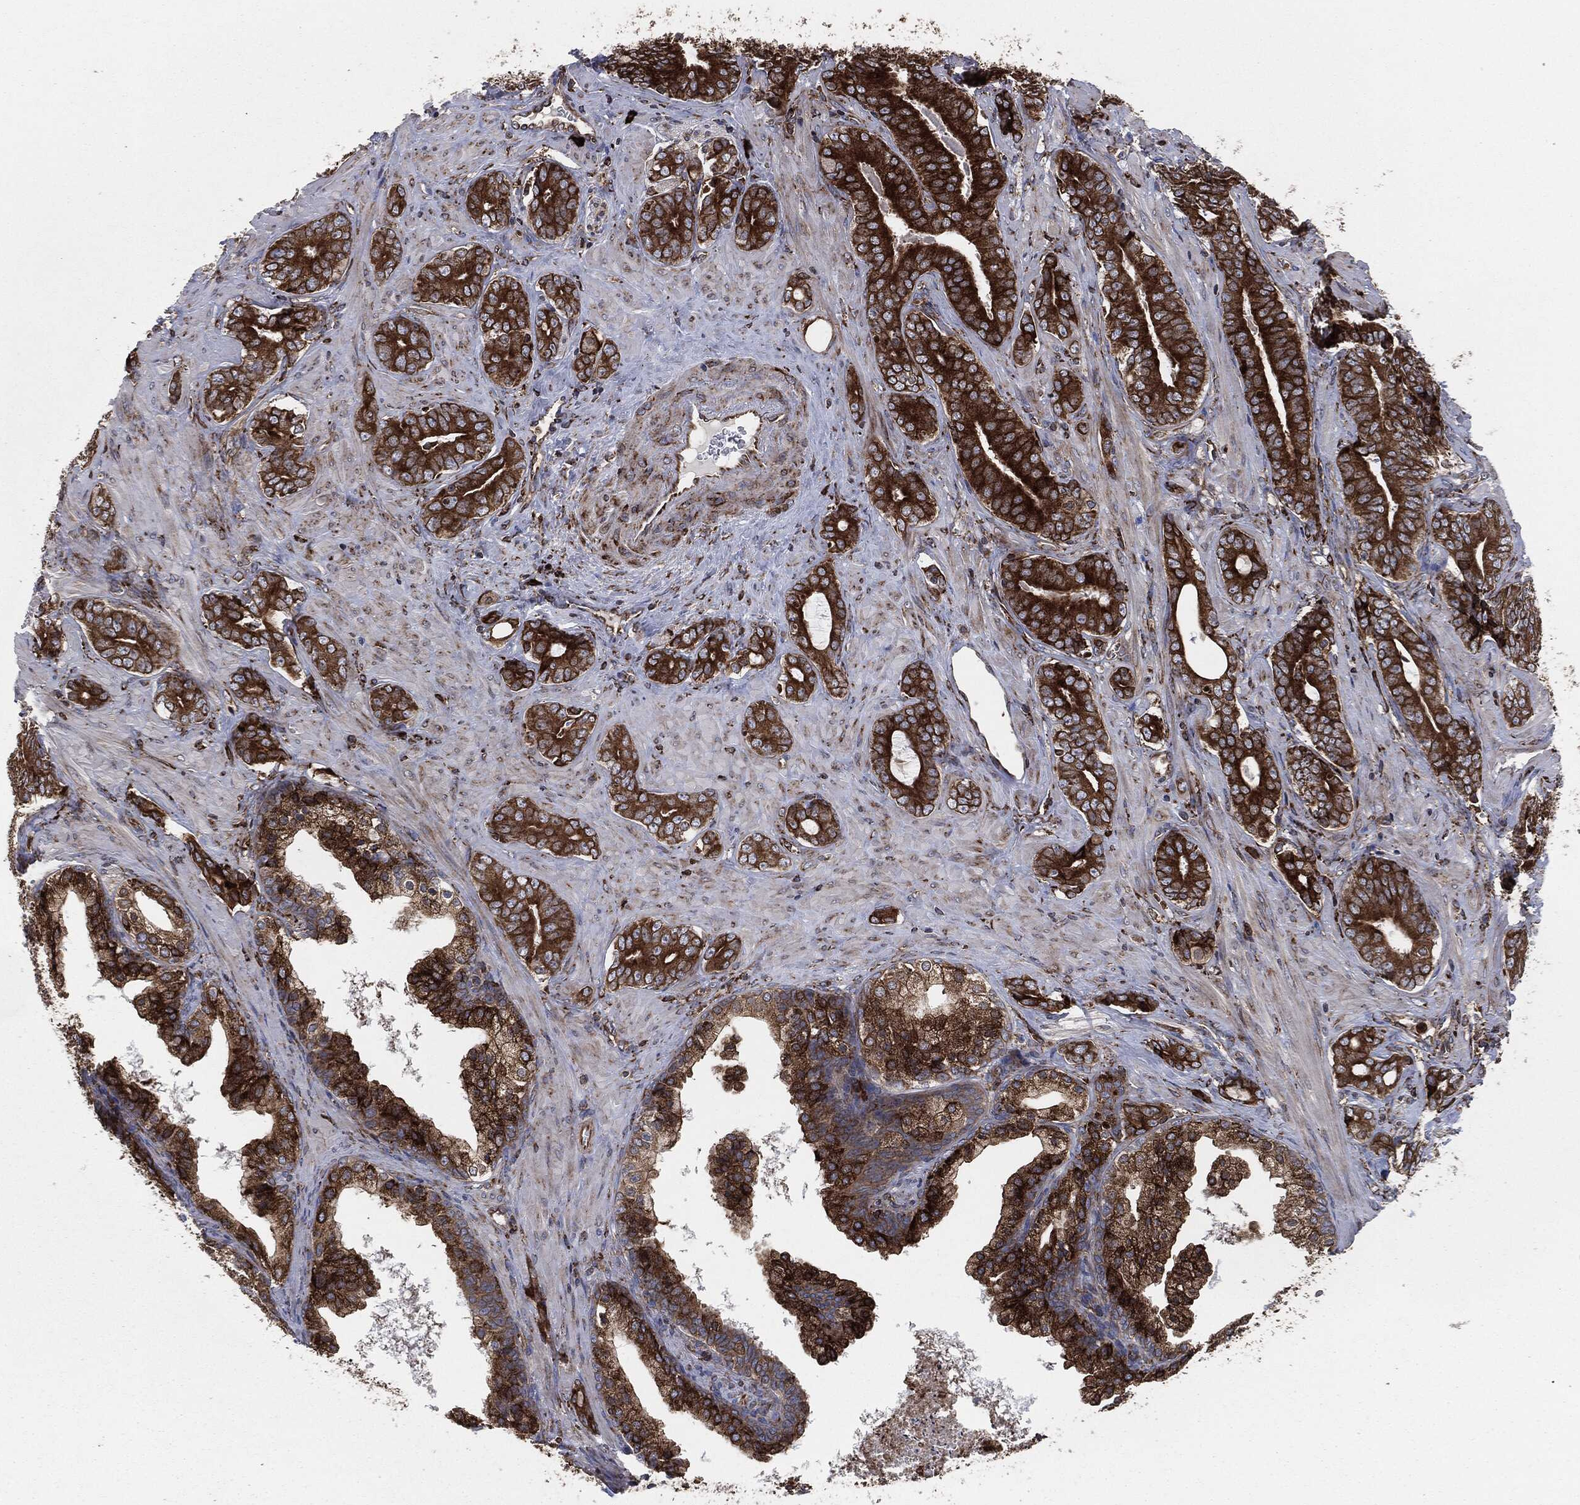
{"staining": {"intensity": "strong", "quantity": ">75%", "location": "cytoplasmic/membranous"}, "tissue": "prostate cancer", "cell_type": "Tumor cells", "image_type": "cancer", "snomed": [{"axis": "morphology", "description": "Adenocarcinoma, NOS"}, {"axis": "topography", "description": "Prostate"}], "caption": "Immunohistochemistry photomicrograph of neoplastic tissue: human prostate cancer (adenocarcinoma) stained using immunohistochemistry exhibits high levels of strong protein expression localized specifically in the cytoplasmic/membranous of tumor cells, appearing as a cytoplasmic/membranous brown color.", "gene": "CALR", "patient": {"sex": "male", "age": 55}}